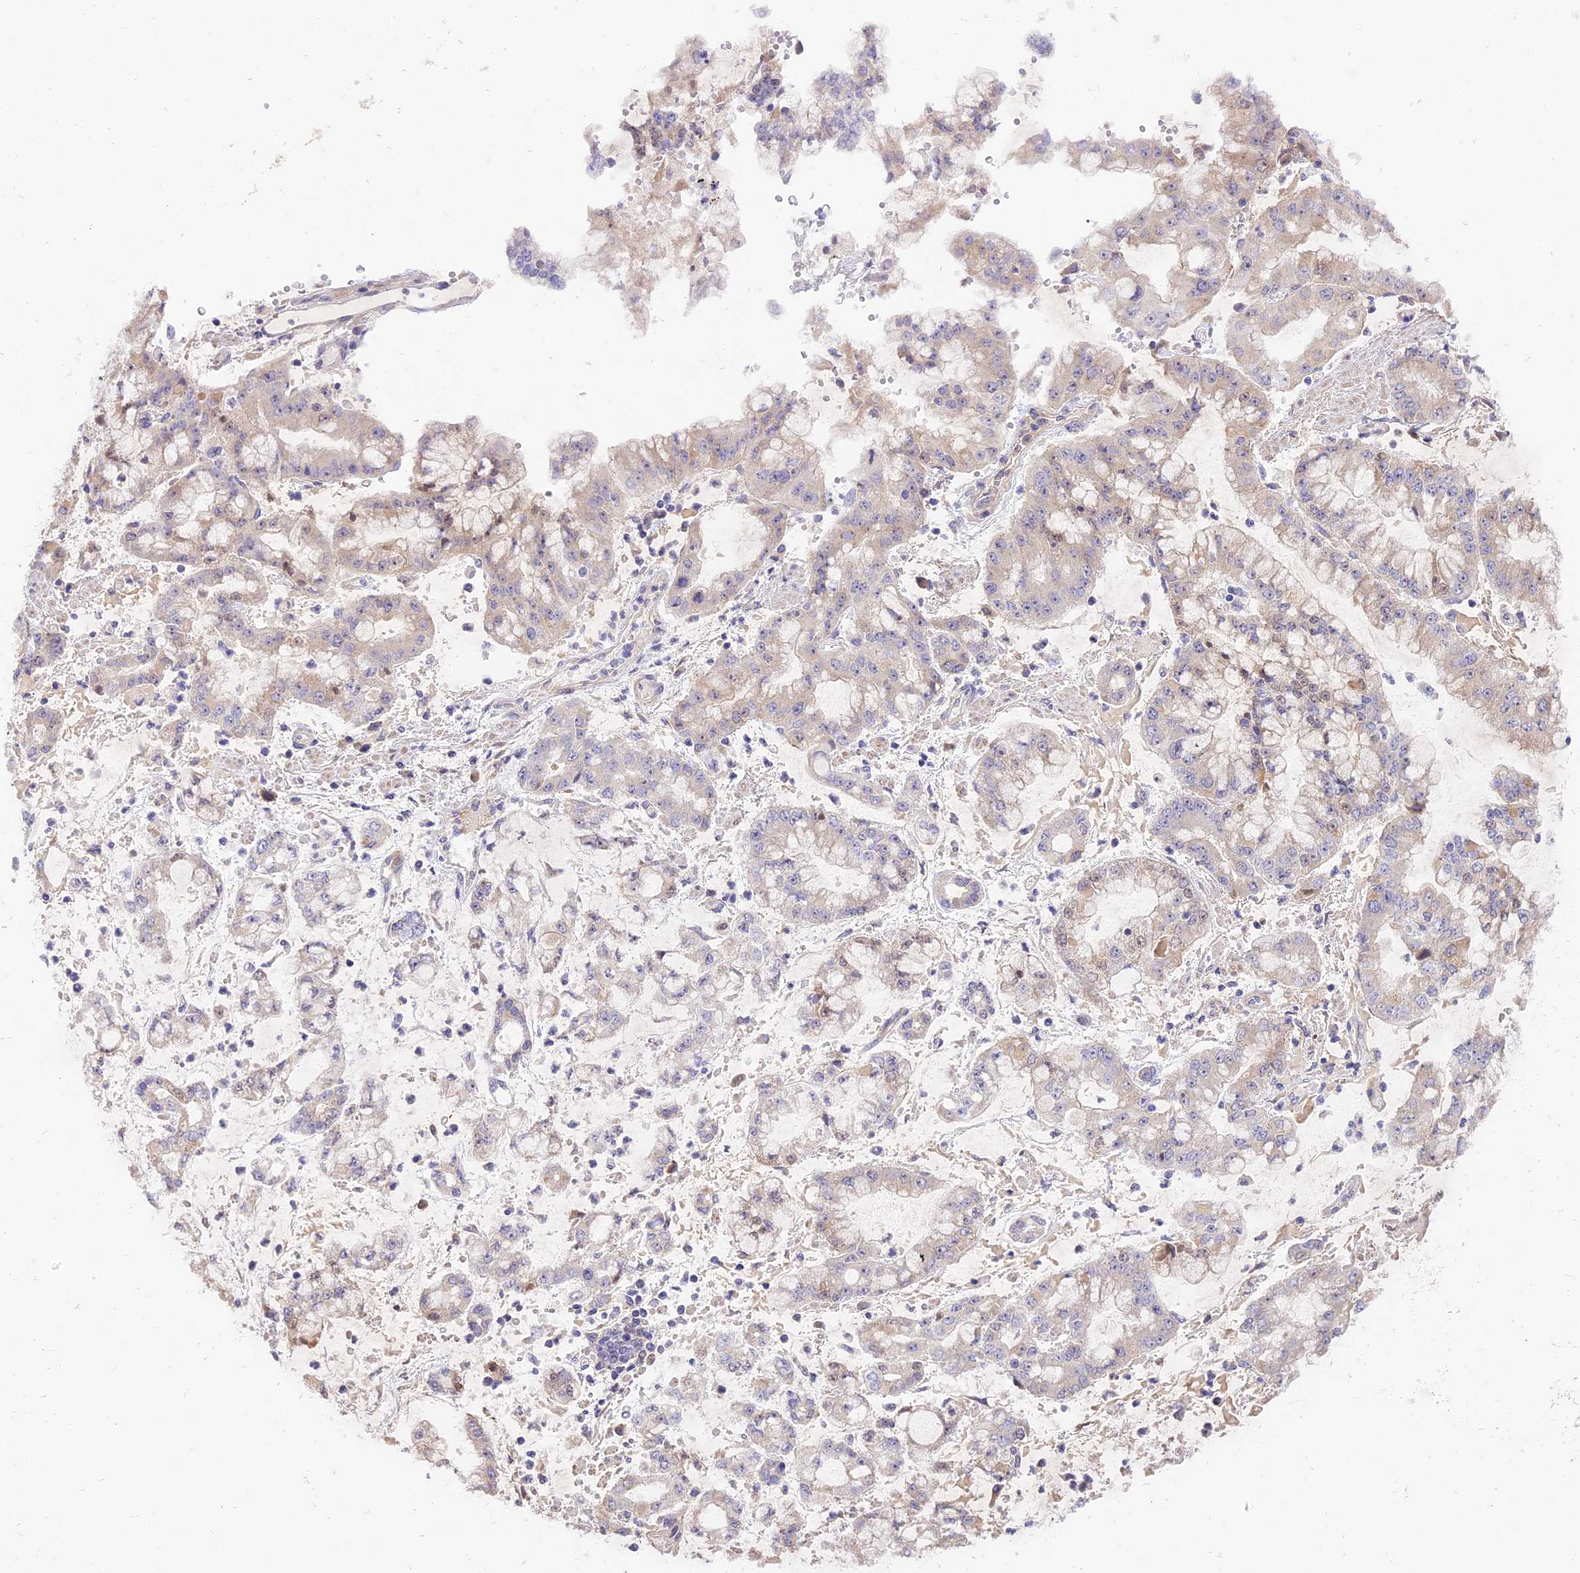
{"staining": {"intensity": "weak", "quantity": "<25%", "location": "nuclear"}, "tissue": "stomach cancer", "cell_type": "Tumor cells", "image_type": "cancer", "snomed": [{"axis": "morphology", "description": "Adenocarcinoma, NOS"}, {"axis": "topography", "description": "Stomach"}], "caption": "DAB (3,3'-diaminobenzidine) immunohistochemical staining of stomach cancer (adenocarcinoma) reveals no significant expression in tumor cells. (DAB (3,3'-diaminobenzidine) immunohistochemistry (IHC), high magnification).", "gene": "RAD51", "patient": {"sex": "male", "age": 76}}